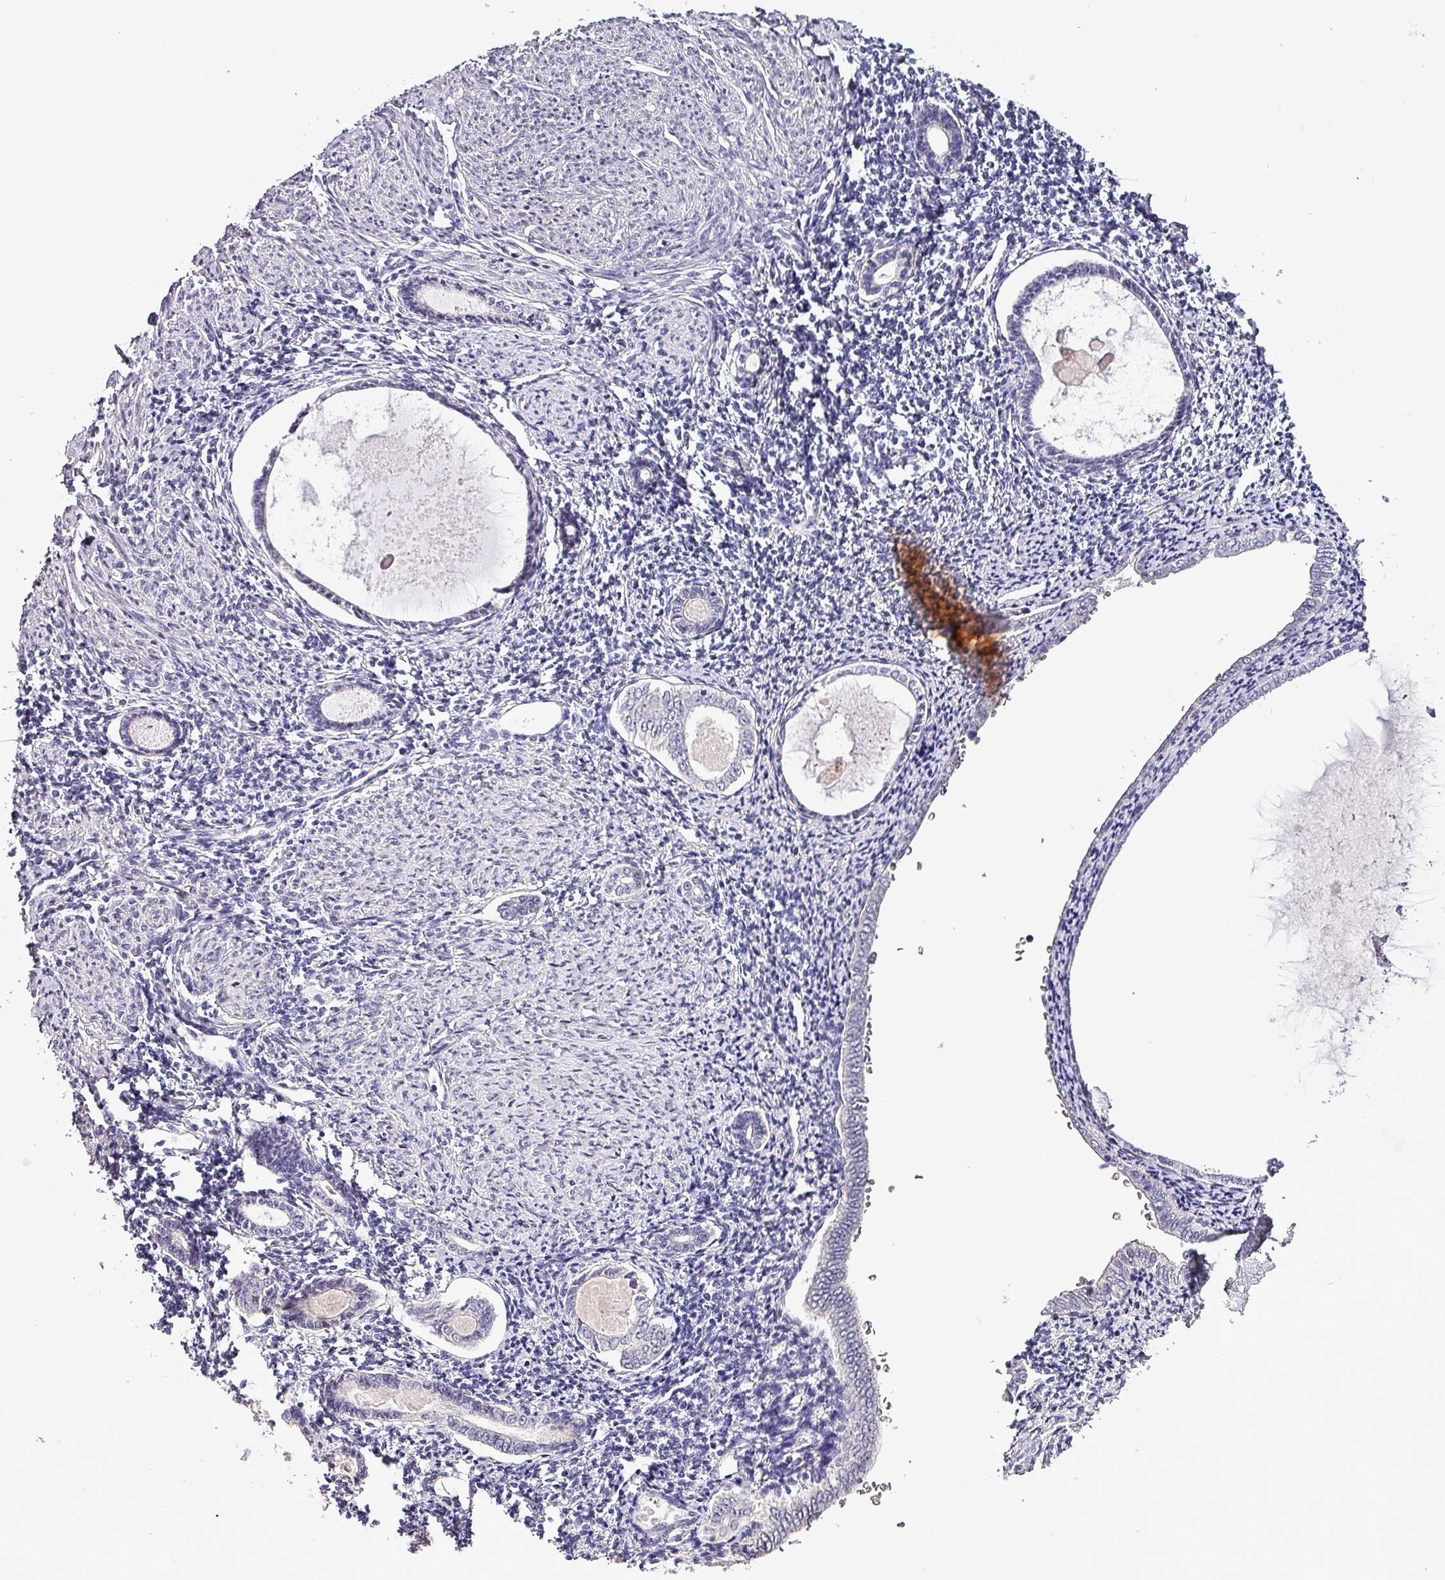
{"staining": {"intensity": "negative", "quantity": "none", "location": "none"}, "tissue": "endometrium", "cell_type": "Cells in endometrial stroma", "image_type": "normal", "snomed": [{"axis": "morphology", "description": "Normal tissue, NOS"}, {"axis": "topography", "description": "Endometrium"}], "caption": "Photomicrograph shows no protein expression in cells in endometrial stroma of normal endometrium. (DAB immunohistochemistry, high magnification).", "gene": "GRAPL", "patient": {"sex": "female", "age": 63}}